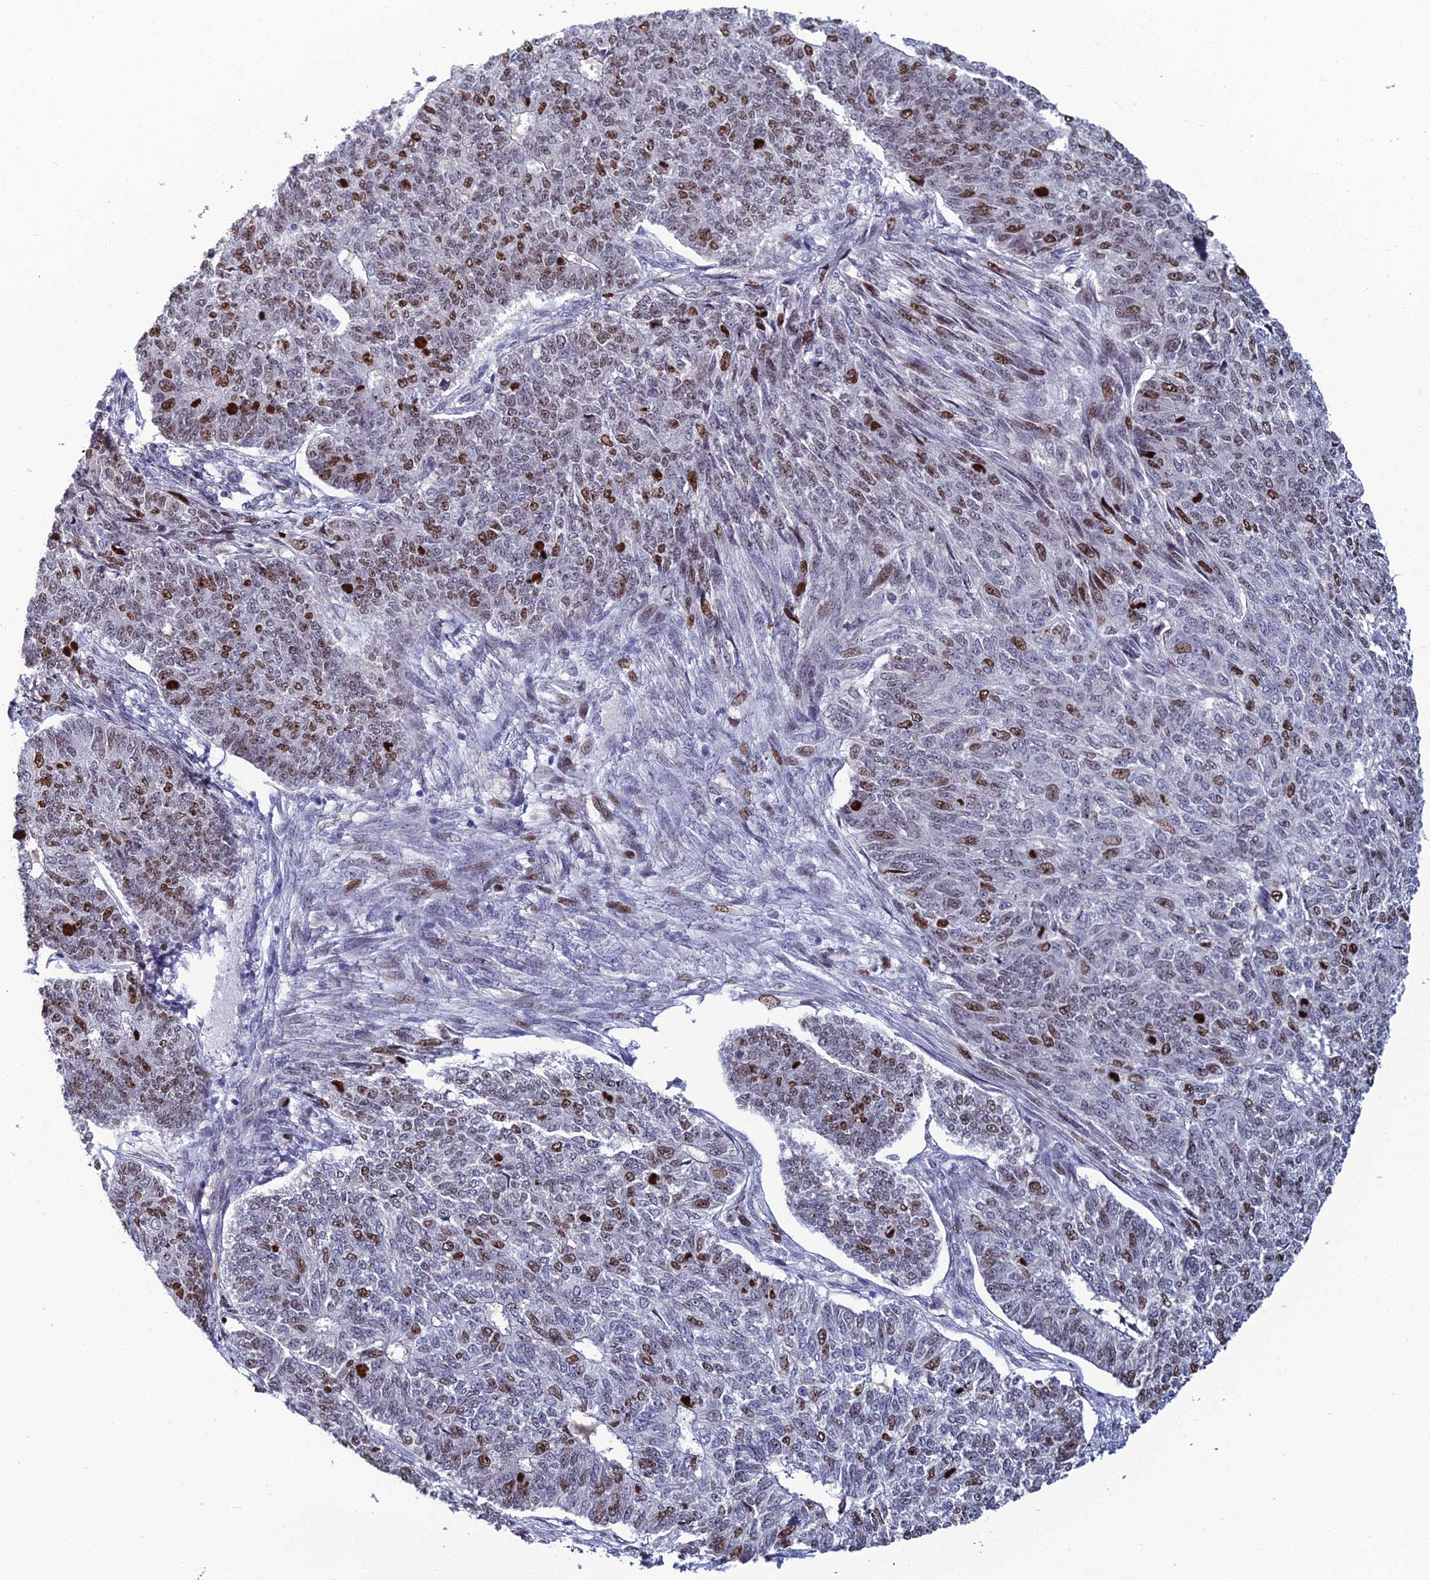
{"staining": {"intensity": "moderate", "quantity": "<25%", "location": "nuclear"}, "tissue": "endometrial cancer", "cell_type": "Tumor cells", "image_type": "cancer", "snomed": [{"axis": "morphology", "description": "Adenocarcinoma, NOS"}, {"axis": "topography", "description": "Endometrium"}], "caption": "A brown stain shows moderate nuclear staining of a protein in adenocarcinoma (endometrial) tumor cells.", "gene": "TAF9B", "patient": {"sex": "female", "age": 32}}